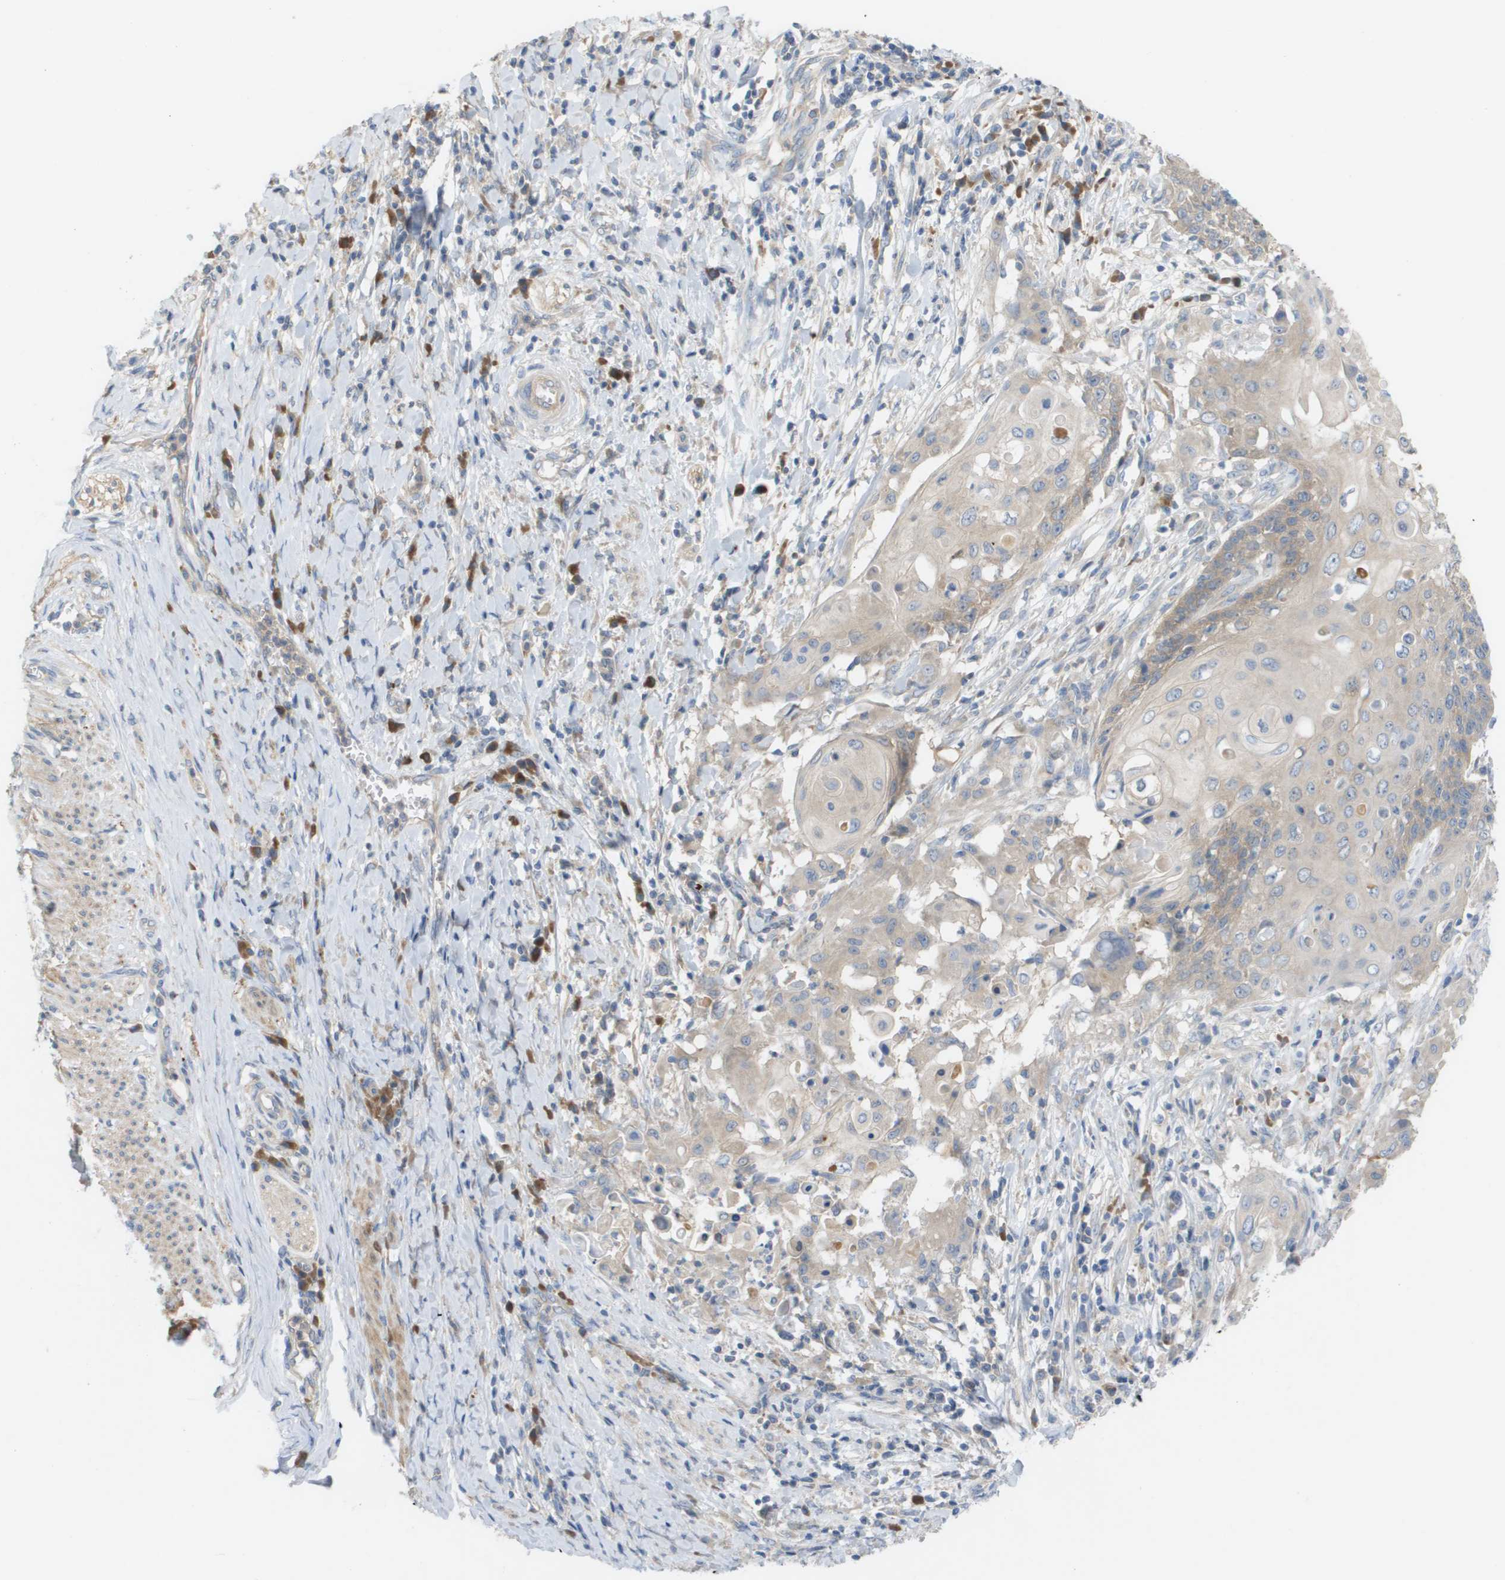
{"staining": {"intensity": "weak", "quantity": "<25%", "location": "cytoplasmic/membranous"}, "tissue": "cervical cancer", "cell_type": "Tumor cells", "image_type": "cancer", "snomed": [{"axis": "morphology", "description": "Squamous cell carcinoma, NOS"}, {"axis": "topography", "description": "Cervix"}], "caption": "The immunohistochemistry (IHC) histopathology image has no significant positivity in tumor cells of cervical squamous cell carcinoma tissue.", "gene": "UBA5", "patient": {"sex": "female", "age": 39}}